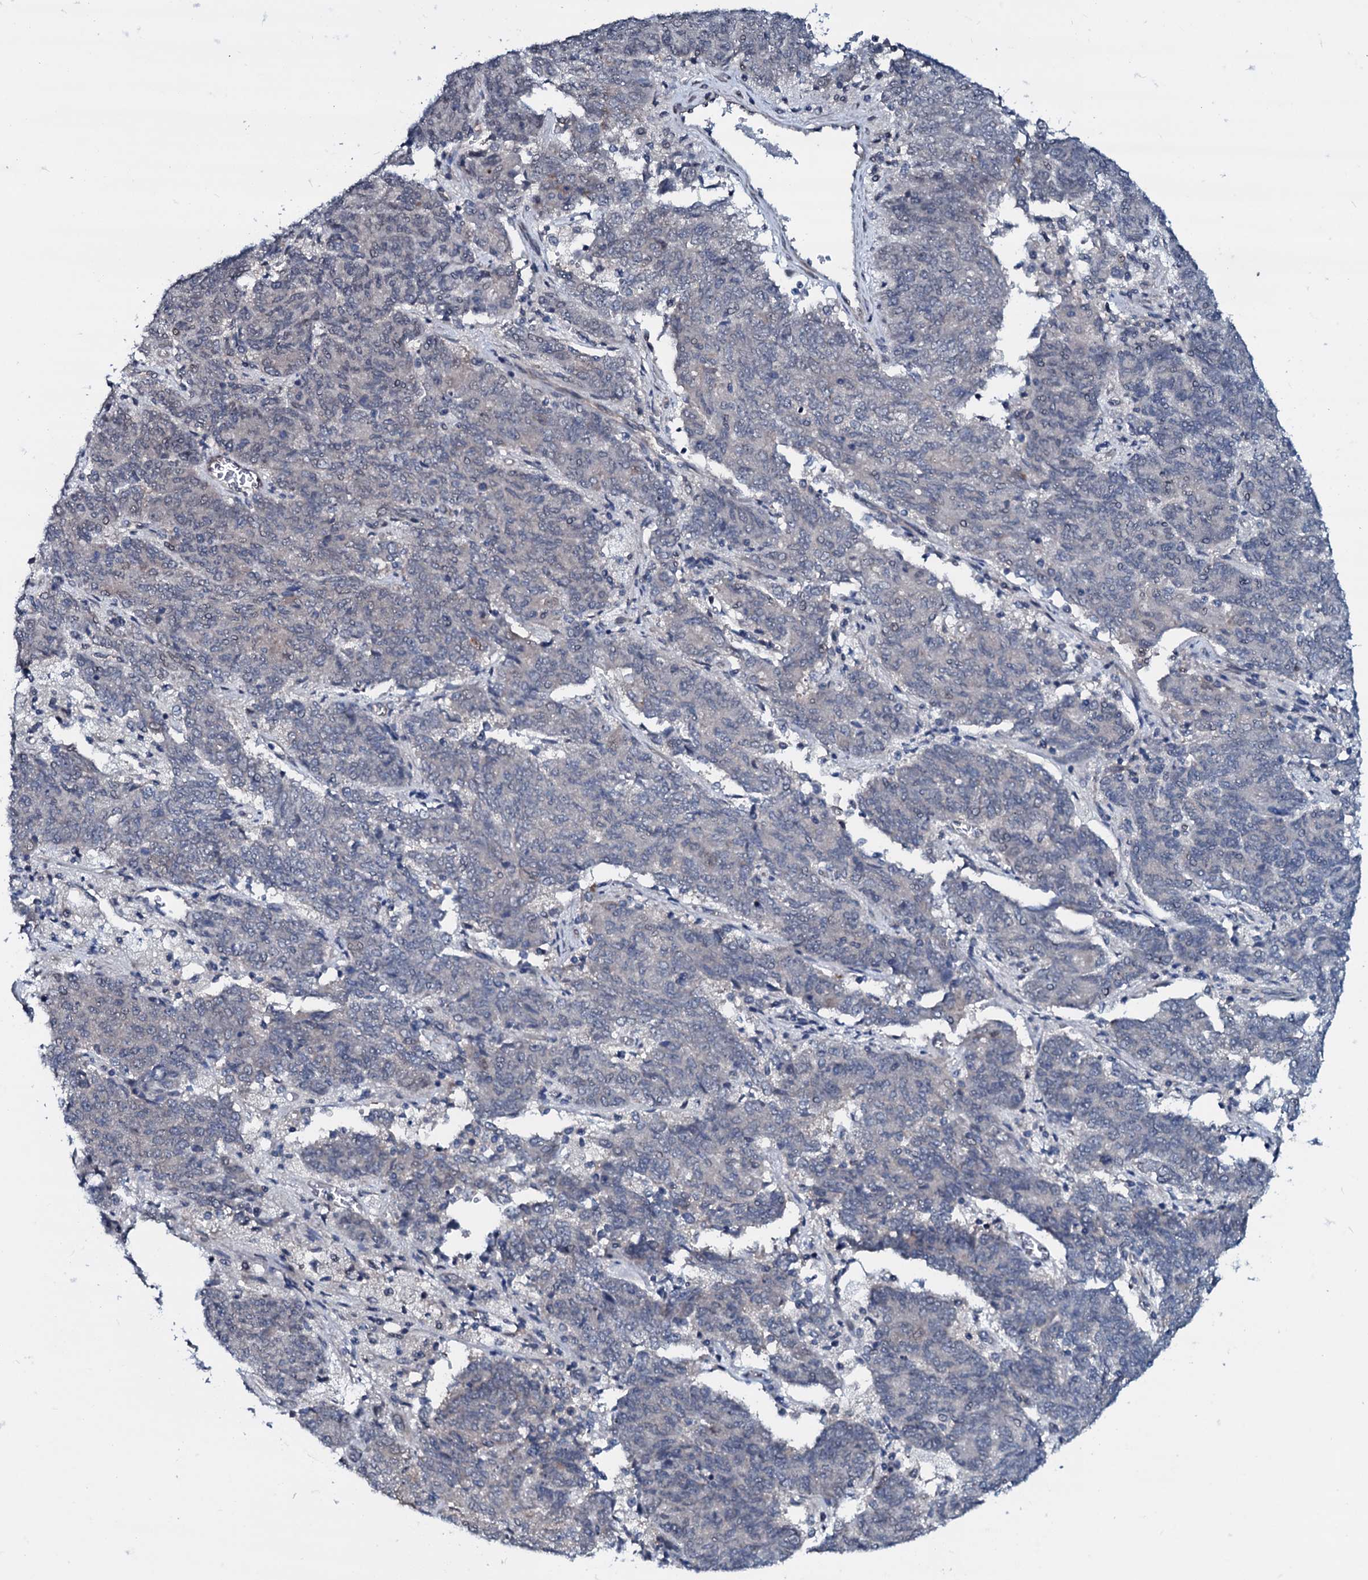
{"staining": {"intensity": "negative", "quantity": "none", "location": "none"}, "tissue": "endometrial cancer", "cell_type": "Tumor cells", "image_type": "cancer", "snomed": [{"axis": "morphology", "description": "Adenocarcinoma, NOS"}, {"axis": "topography", "description": "Endometrium"}], "caption": "Immunohistochemical staining of endometrial cancer shows no significant expression in tumor cells. The staining is performed using DAB (3,3'-diaminobenzidine) brown chromogen with nuclei counter-stained in using hematoxylin.", "gene": "OGFOD2", "patient": {"sex": "female", "age": 80}}